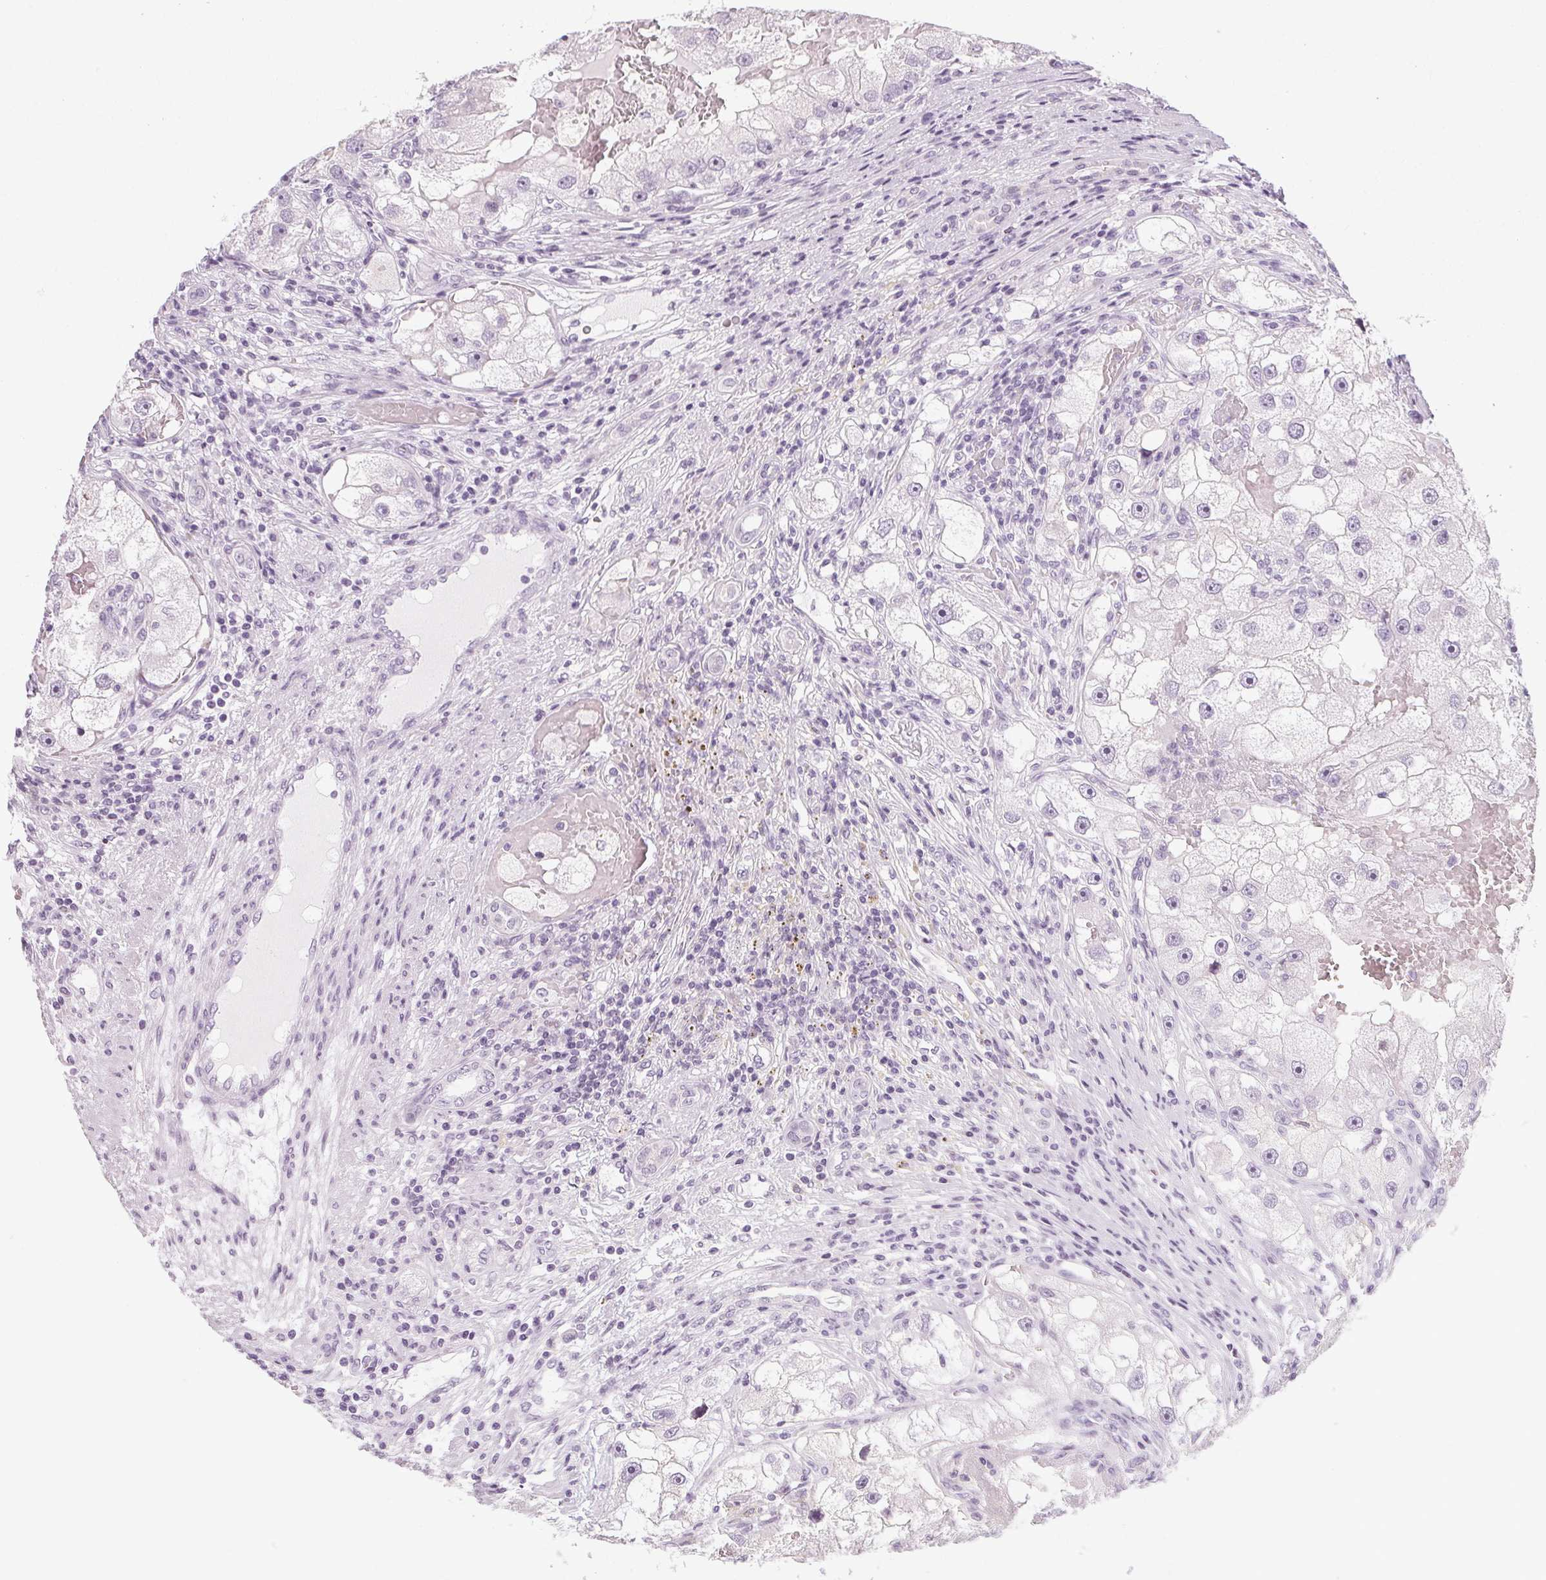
{"staining": {"intensity": "negative", "quantity": "none", "location": "none"}, "tissue": "renal cancer", "cell_type": "Tumor cells", "image_type": "cancer", "snomed": [{"axis": "morphology", "description": "Adenocarcinoma, NOS"}, {"axis": "topography", "description": "Kidney"}], "caption": "Tumor cells are negative for protein expression in human renal cancer.", "gene": "POMC", "patient": {"sex": "male", "age": 63}}